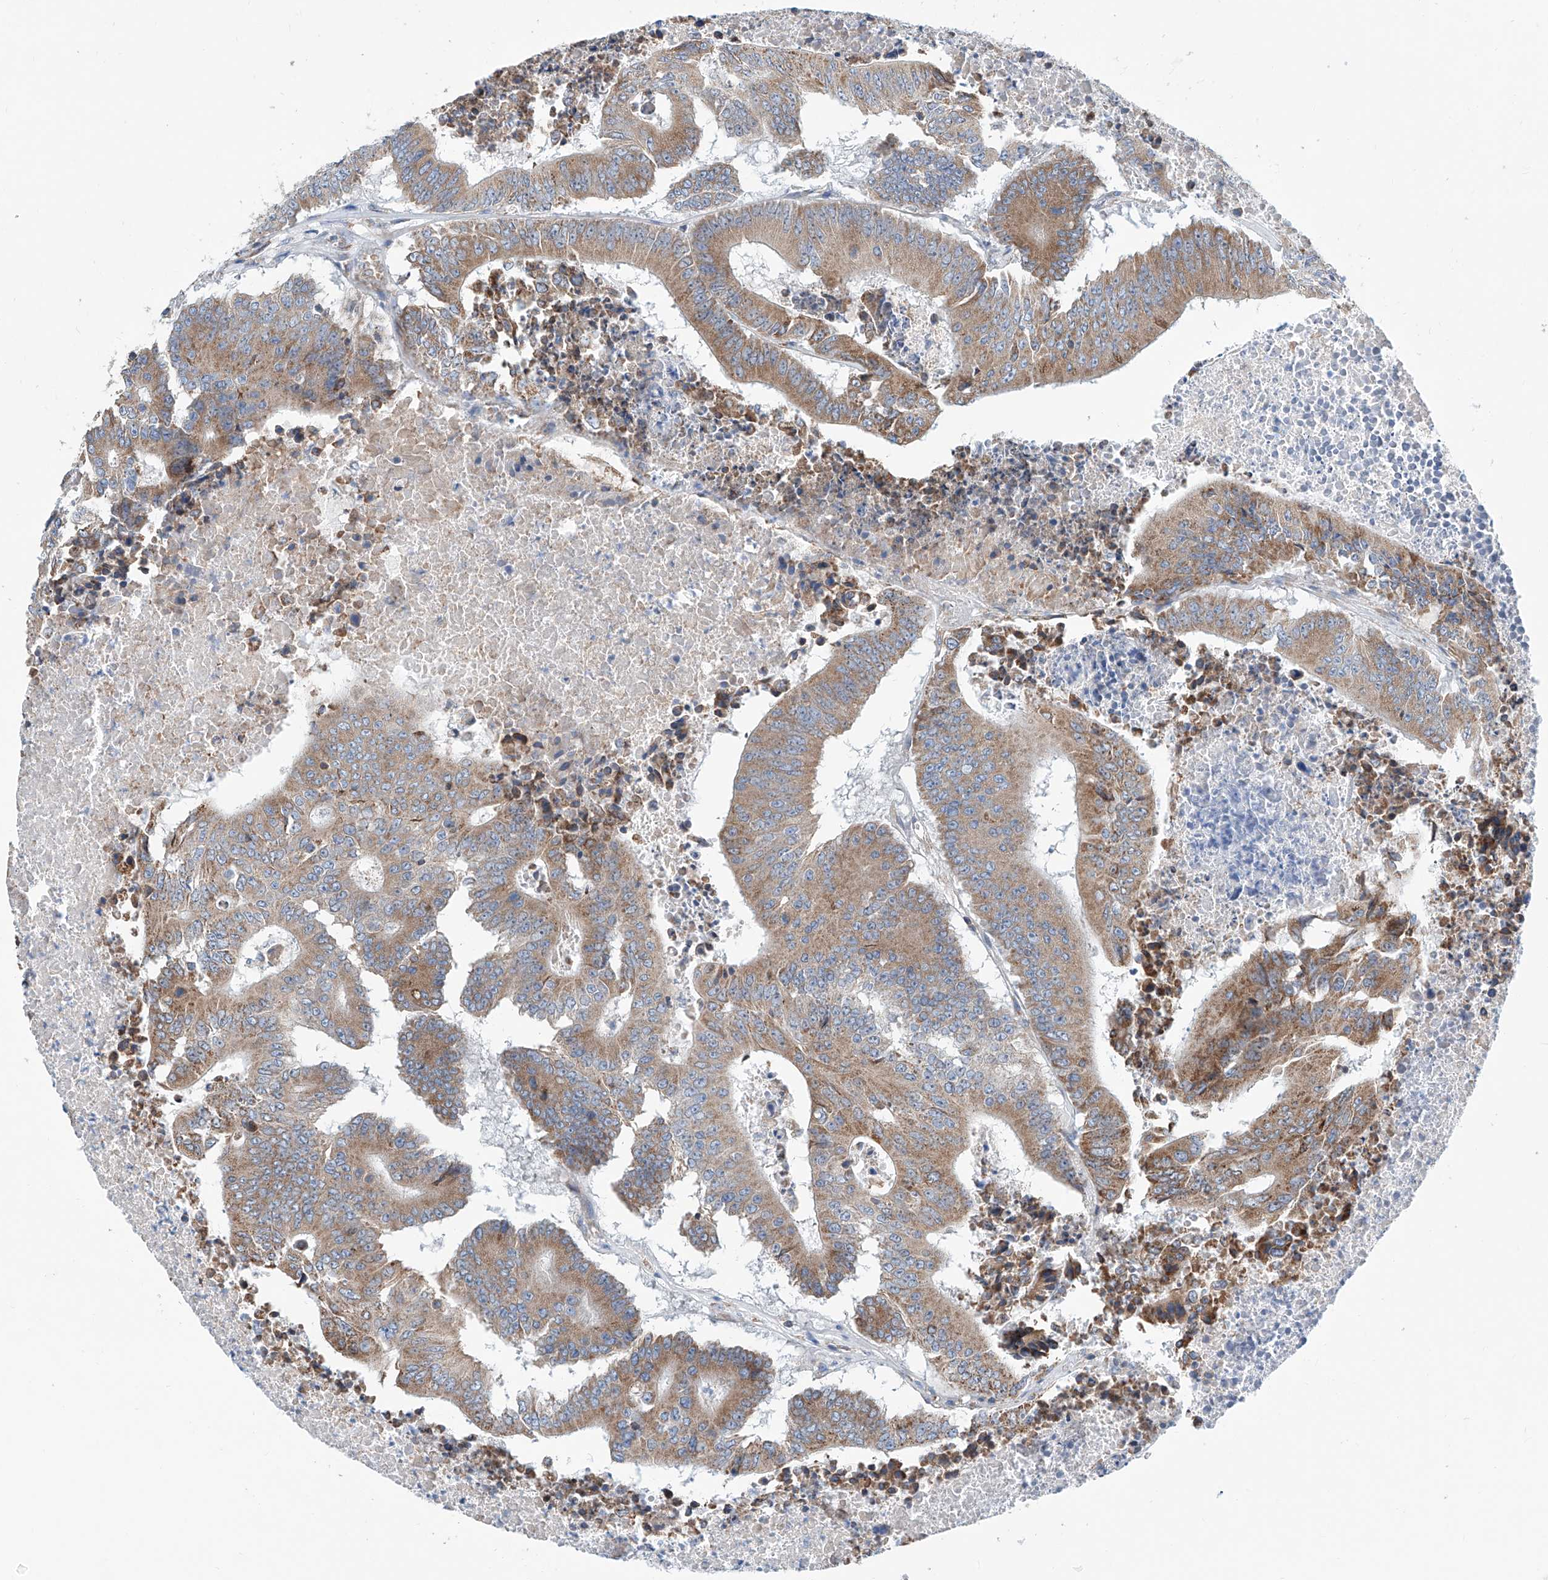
{"staining": {"intensity": "moderate", "quantity": ">75%", "location": "cytoplasmic/membranous"}, "tissue": "colorectal cancer", "cell_type": "Tumor cells", "image_type": "cancer", "snomed": [{"axis": "morphology", "description": "Adenocarcinoma, NOS"}, {"axis": "topography", "description": "Colon"}], "caption": "There is medium levels of moderate cytoplasmic/membranous positivity in tumor cells of colorectal cancer (adenocarcinoma), as demonstrated by immunohistochemical staining (brown color).", "gene": "MAD2L1", "patient": {"sex": "male", "age": 87}}